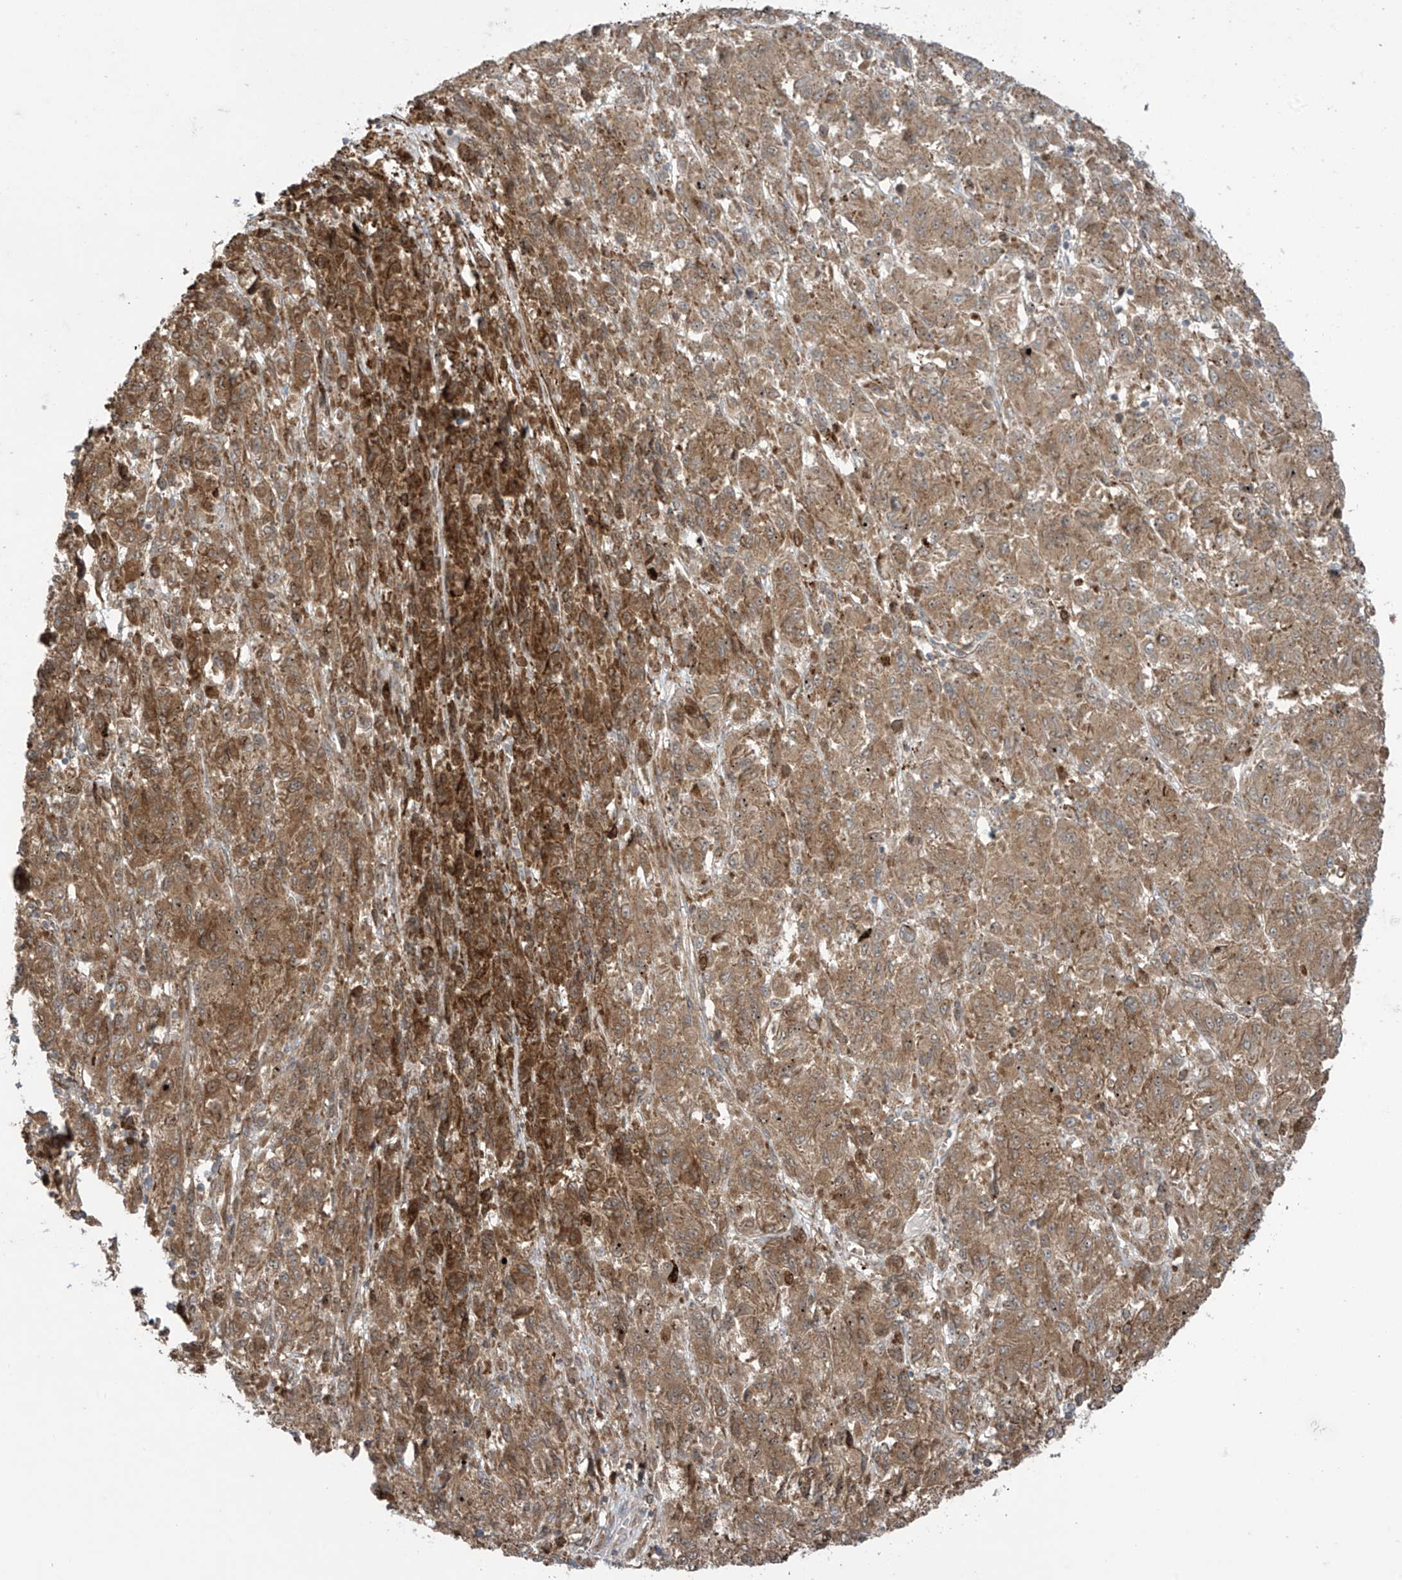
{"staining": {"intensity": "moderate", "quantity": ">75%", "location": "cytoplasmic/membranous"}, "tissue": "melanoma", "cell_type": "Tumor cells", "image_type": "cancer", "snomed": [{"axis": "morphology", "description": "Malignant melanoma, Metastatic site"}, {"axis": "topography", "description": "Lung"}], "caption": "Brown immunohistochemical staining in melanoma reveals moderate cytoplasmic/membranous staining in about >75% of tumor cells. (DAB (3,3'-diaminobenzidine) IHC, brown staining for protein, blue staining for nuclei).", "gene": "PPAT", "patient": {"sex": "male", "age": 64}}